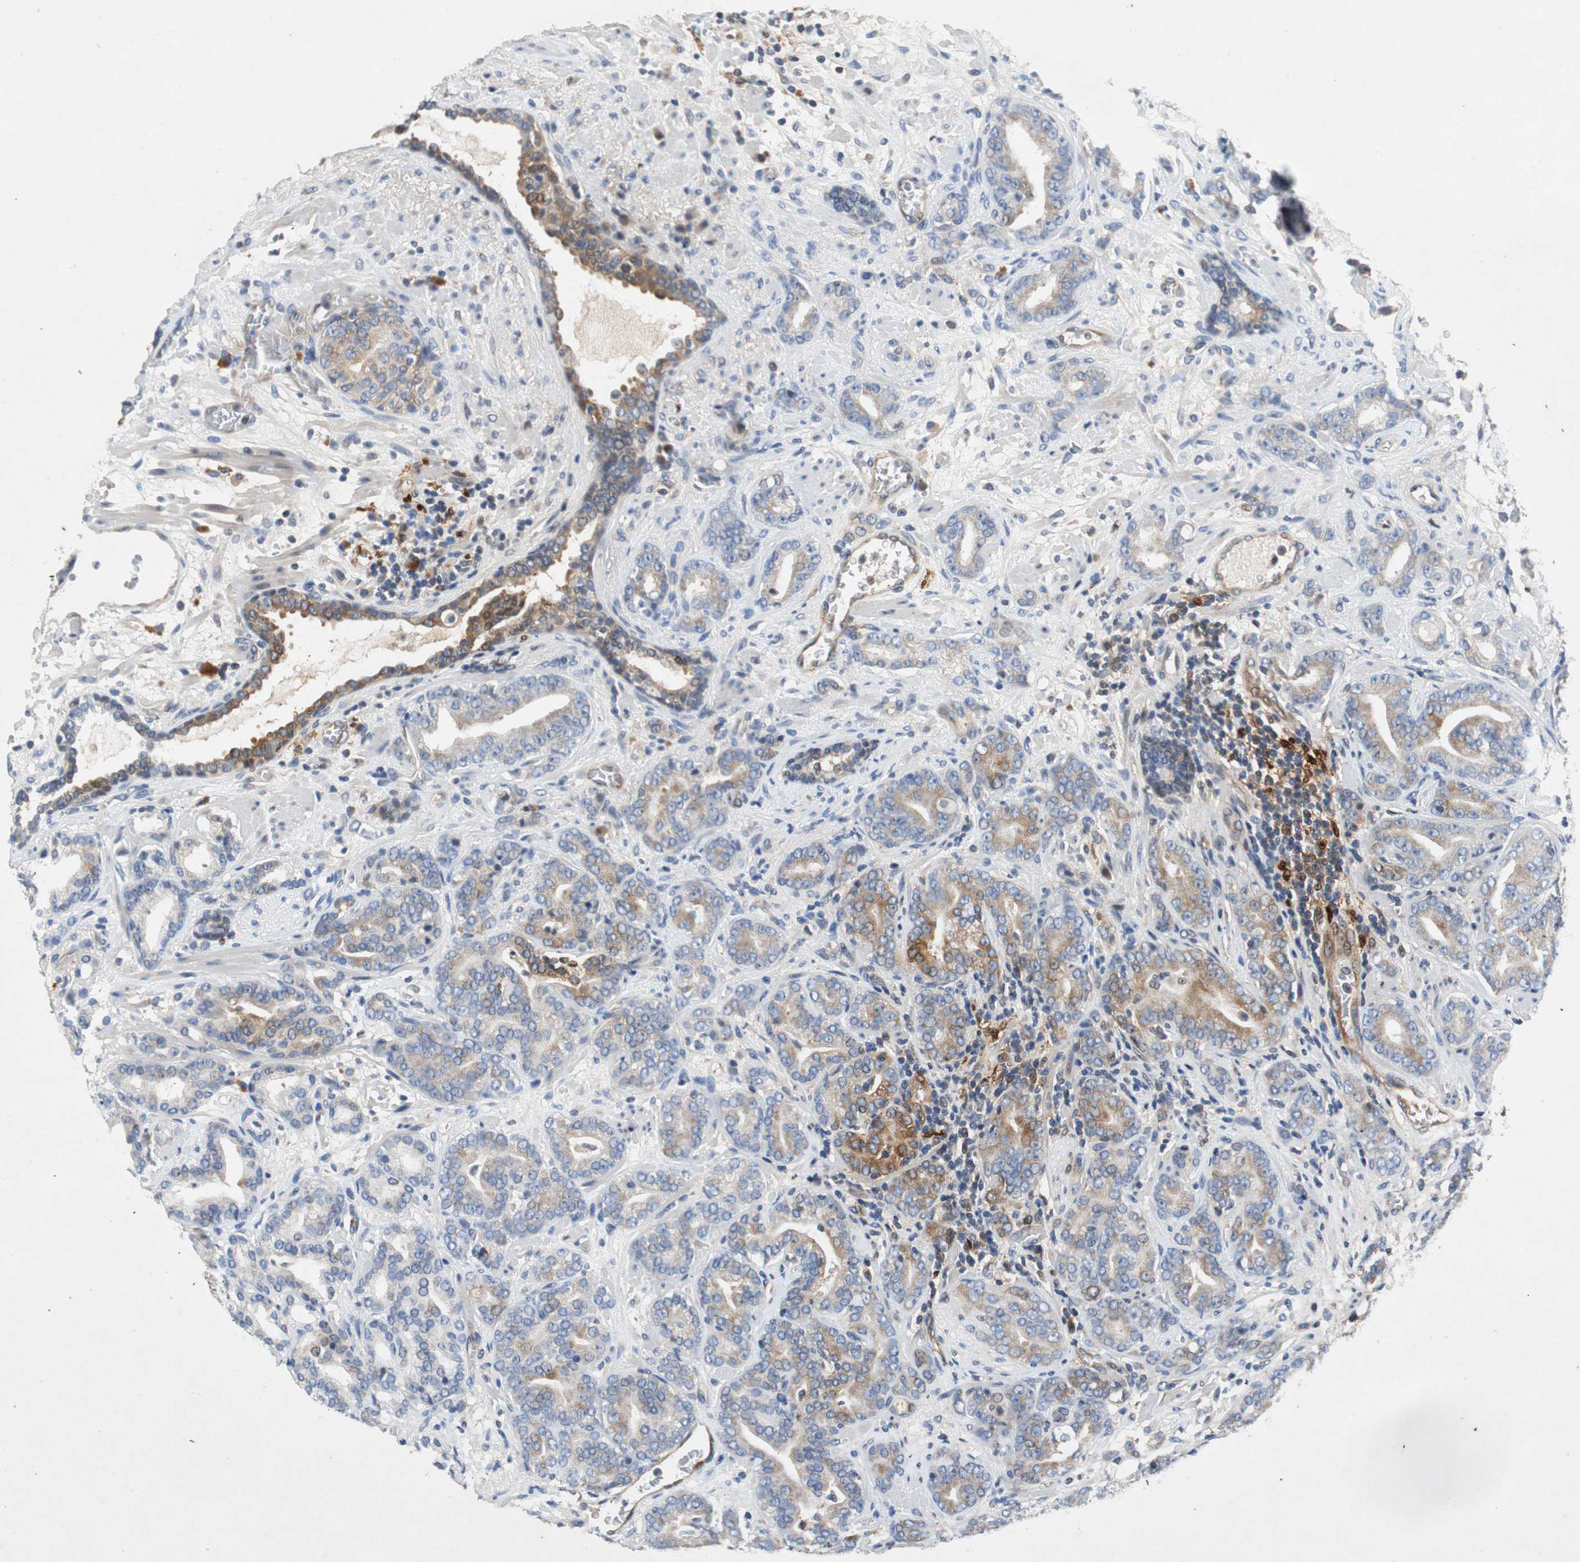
{"staining": {"intensity": "weak", "quantity": "25%-75%", "location": "cytoplasmic/membranous"}, "tissue": "prostate cancer", "cell_type": "Tumor cells", "image_type": "cancer", "snomed": [{"axis": "morphology", "description": "Adenocarcinoma, Low grade"}, {"axis": "topography", "description": "Prostate"}], "caption": "Immunohistochemical staining of prostate cancer displays low levels of weak cytoplasmic/membranous protein positivity in about 25%-75% of tumor cells.", "gene": "RELB", "patient": {"sex": "male", "age": 63}}